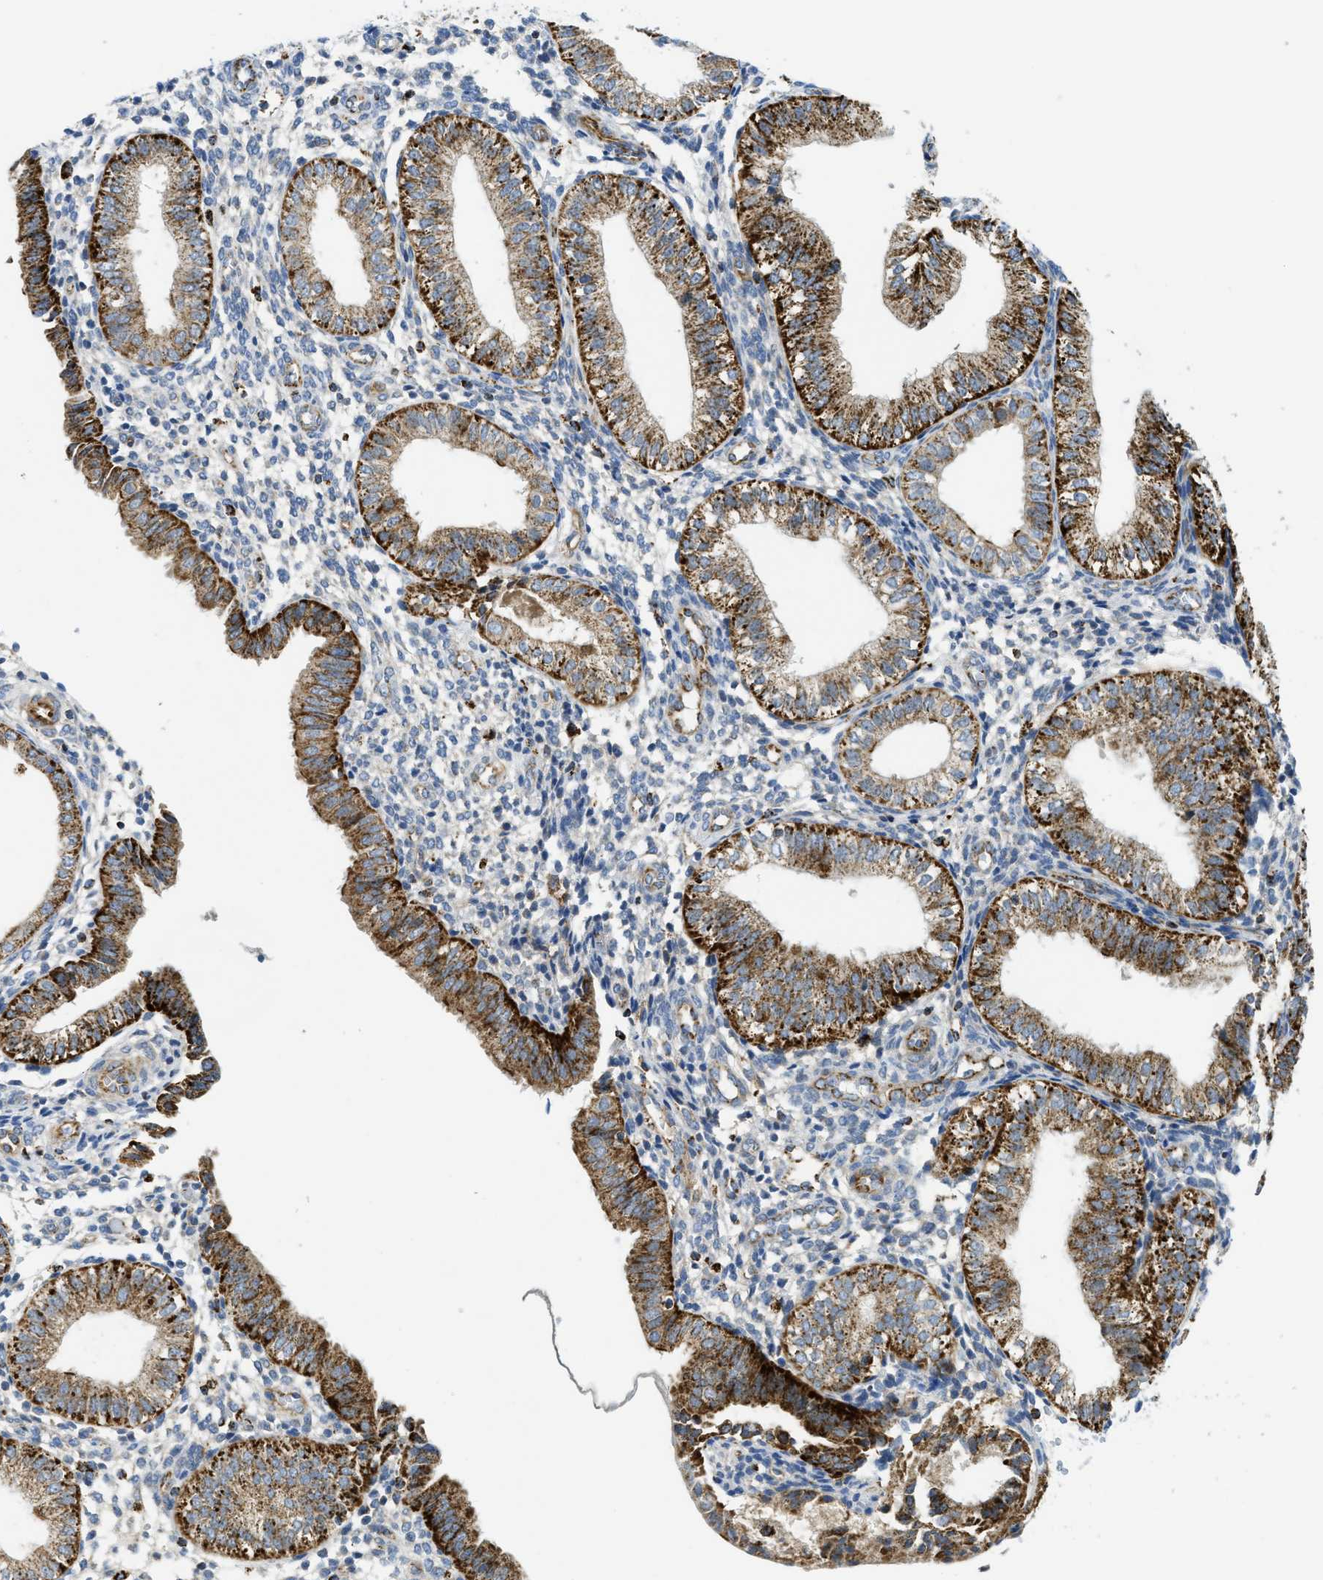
{"staining": {"intensity": "strong", "quantity": "<25%", "location": "cytoplasmic/membranous"}, "tissue": "endometrium", "cell_type": "Cells in endometrial stroma", "image_type": "normal", "snomed": [{"axis": "morphology", "description": "Normal tissue, NOS"}, {"axis": "topography", "description": "Endometrium"}], "caption": "Cells in endometrial stroma exhibit medium levels of strong cytoplasmic/membranous staining in about <25% of cells in normal endometrium. (brown staining indicates protein expression, while blue staining denotes nuclei).", "gene": "SQOR", "patient": {"sex": "female", "age": 39}}